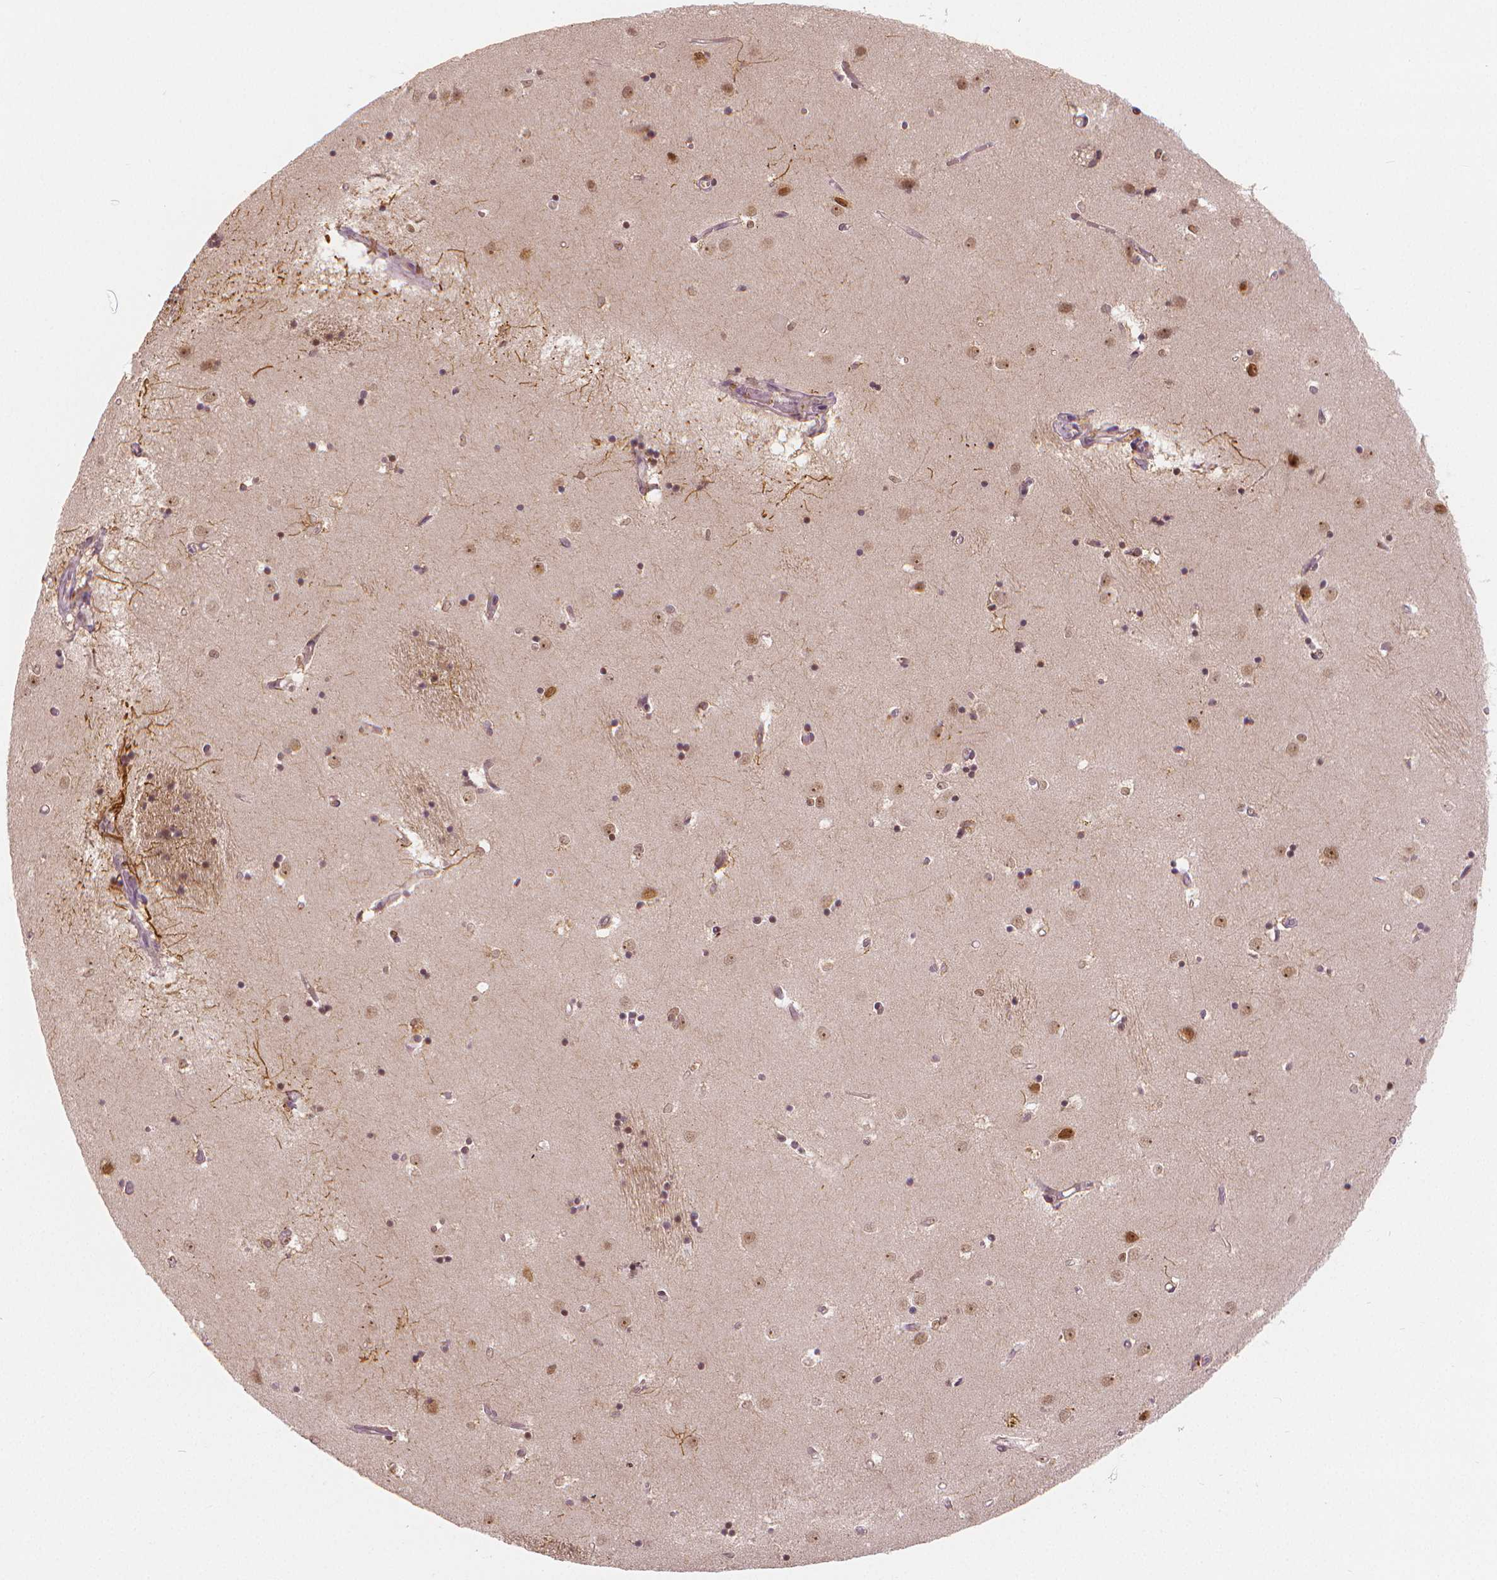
{"staining": {"intensity": "moderate", "quantity": "25%-75%", "location": "nuclear"}, "tissue": "caudate", "cell_type": "Glial cells", "image_type": "normal", "snomed": [{"axis": "morphology", "description": "Normal tissue, NOS"}, {"axis": "topography", "description": "Lateral ventricle wall"}], "caption": "Protein expression analysis of benign human caudate reveals moderate nuclear staining in about 25%-75% of glial cells.", "gene": "NSD2", "patient": {"sex": "male", "age": 54}}